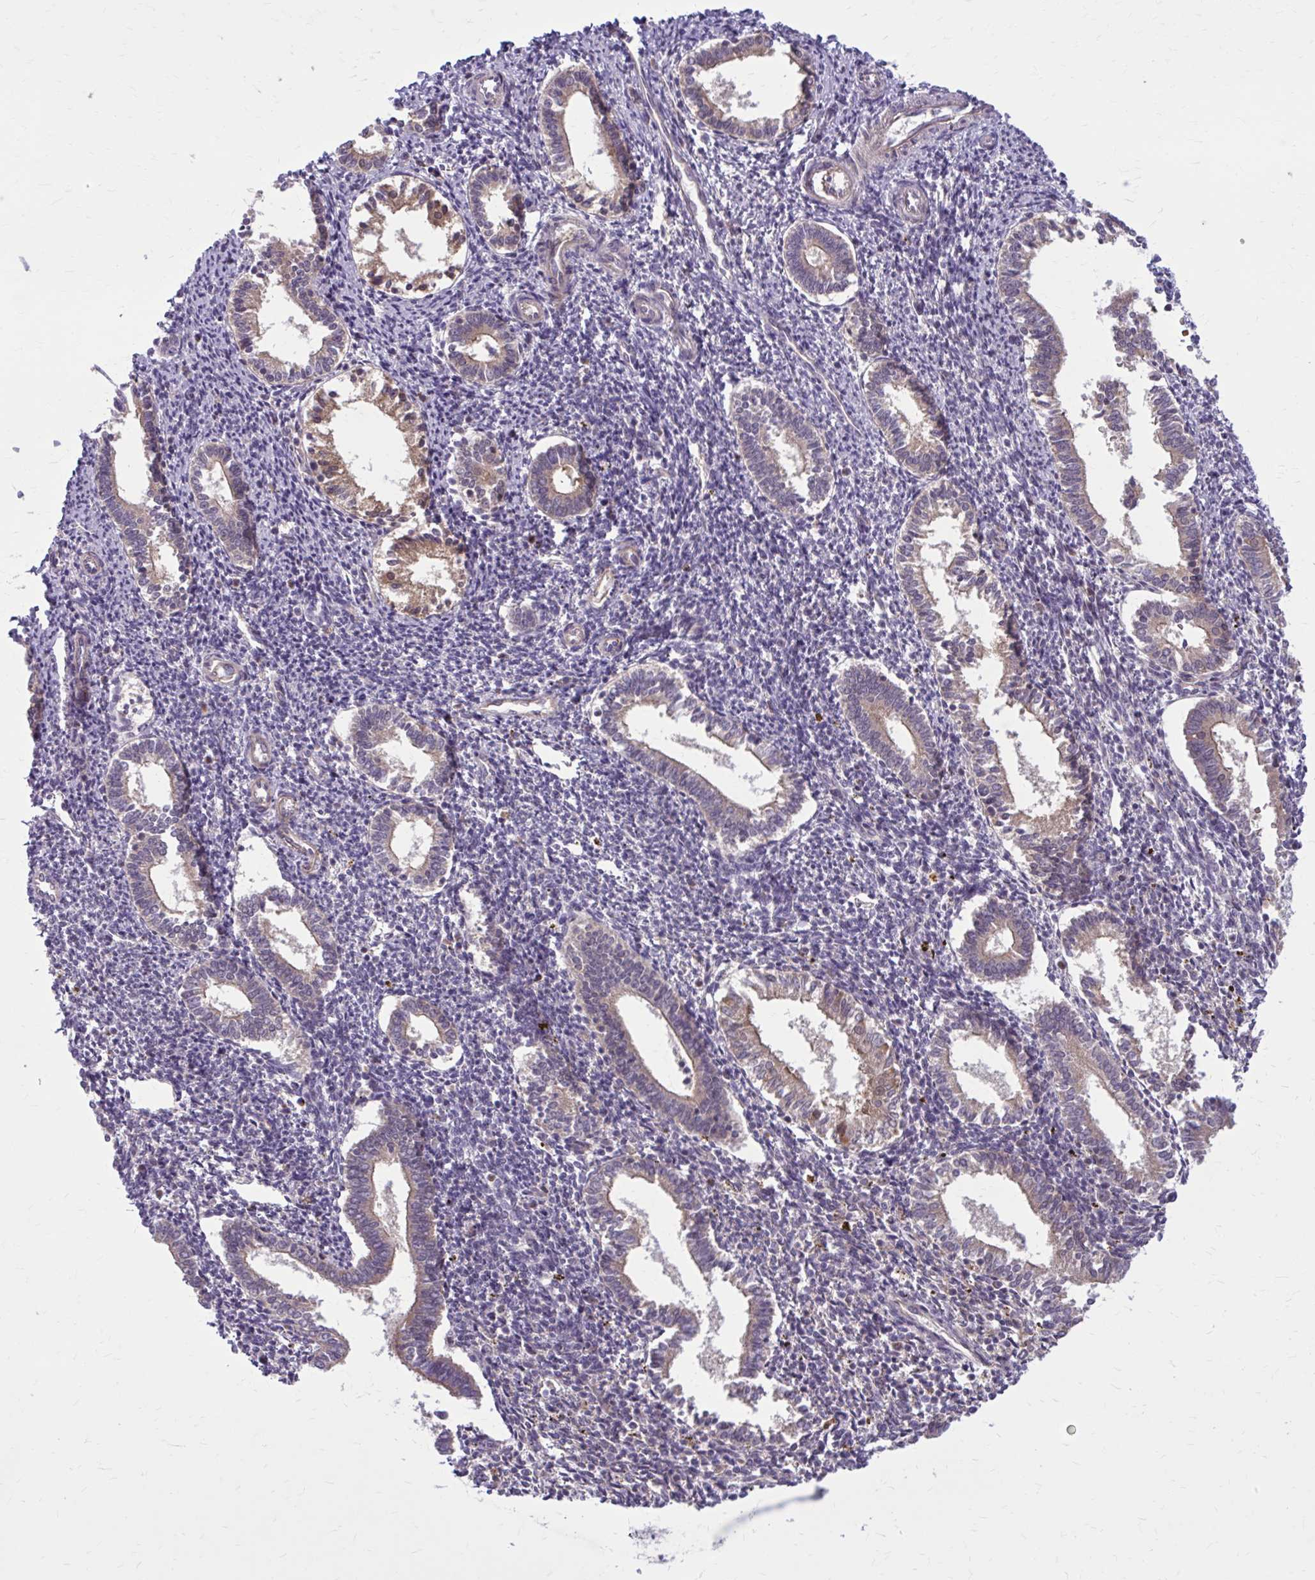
{"staining": {"intensity": "negative", "quantity": "none", "location": "none"}, "tissue": "endometrium", "cell_type": "Cells in endometrial stroma", "image_type": "normal", "snomed": [{"axis": "morphology", "description": "Normal tissue, NOS"}, {"axis": "topography", "description": "Endometrium"}], "caption": "Human endometrium stained for a protein using IHC exhibits no staining in cells in endometrial stroma.", "gene": "SNF8", "patient": {"sex": "female", "age": 41}}